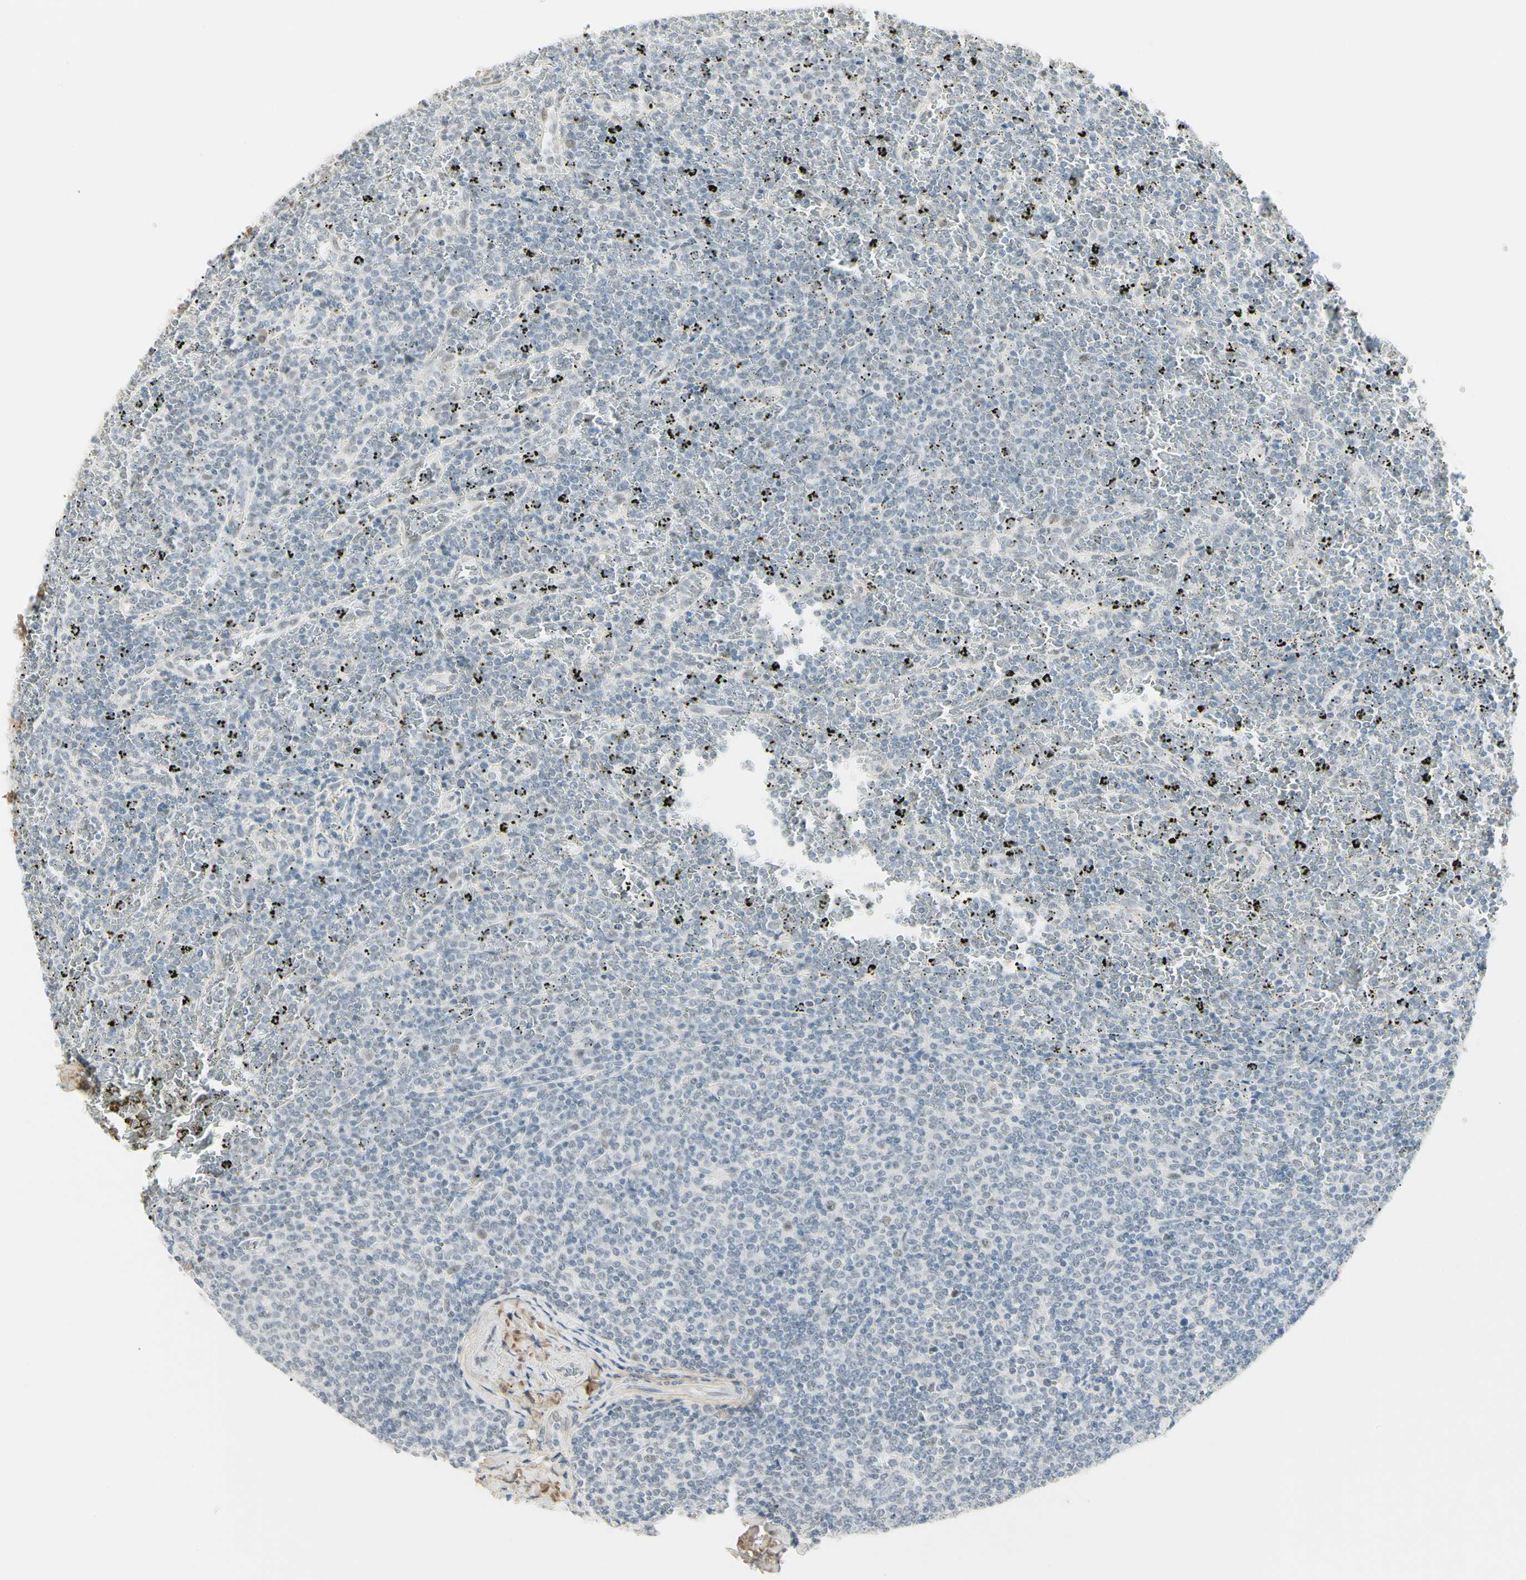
{"staining": {"intensity": "negative", "quantity": "none", "location": "none"}, "tissue": "lymphoma", "cell_type": "Tumor cells", "image_type": "cancer", "snomed": [{"axis": "morphology", "description": "Malignant lymphoma, non-Hodgkin's type, Low grade"}, {"axis": "topography", "description": "Spleen"}], "caption": "Immunohistochemistry (IHC) image of neoplastic tissue: human lymphoma stained with DAB (3,3'-diaminobenzidine) exhibits no significant protein expression in tumor cells.", "gene": "ASPN", "patient": {"sex": "female", "age": 77}}